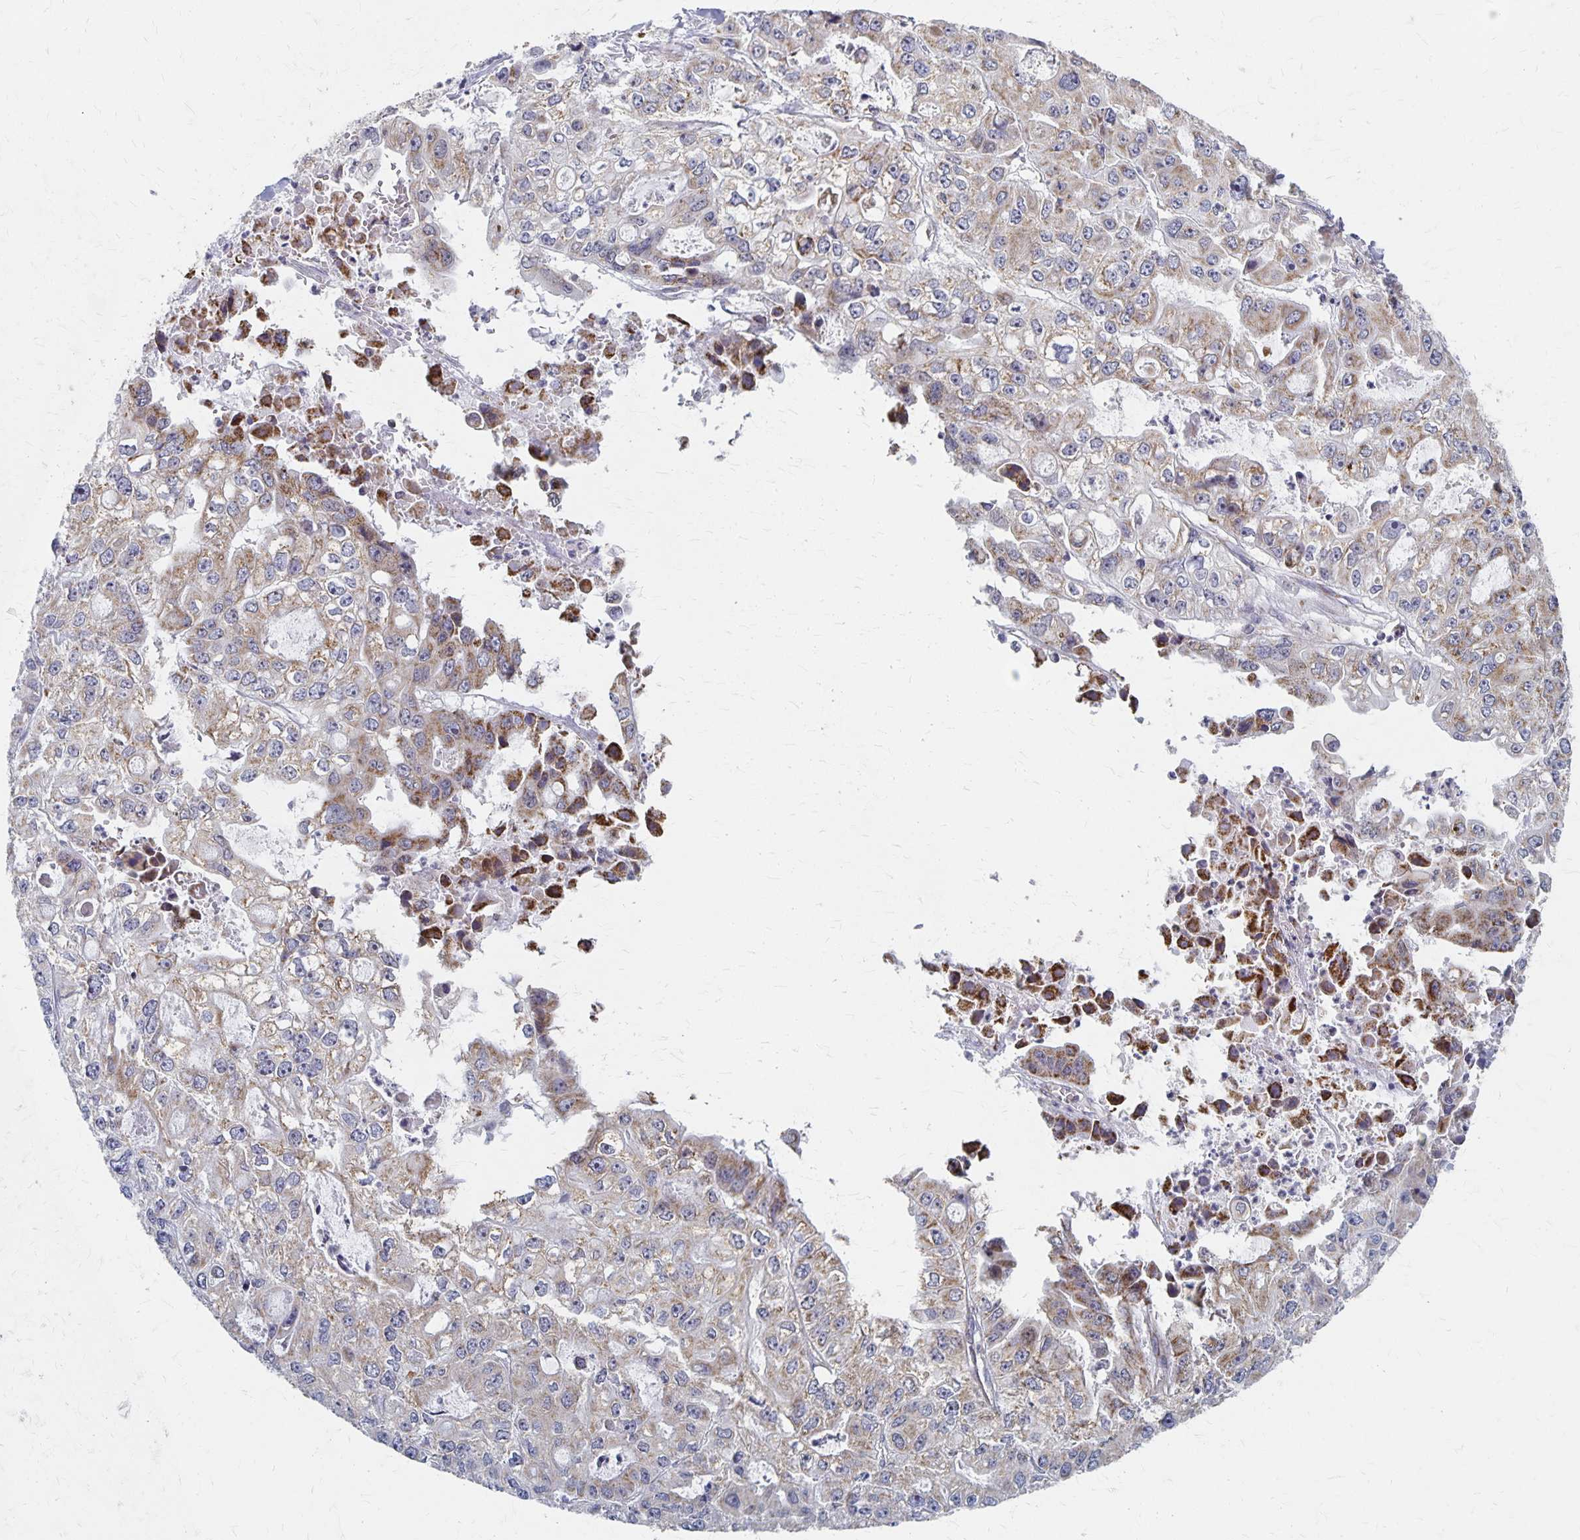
{"staining": {"intensity": "moderate", "quantity": ">75%", "location": "cytoplasmic/membranous"}, "tissue": "ovarian cancer", "cell_type": "Tumor cells", "image_type": "cancer", "snomed": [{"axis": "morphology", "description": "Cystadenocarcinoma, serous, NOS"}, {"axis": "topography", "description": "Ovary"}], "caption": "Ovarian serous cystadenocarcinoma stained with DAB (3,3'-diaminobenzidine) immunohistochemistry displays medium levels of moderate cytoplasmic/membranous expression in about >75% of tumor cells. The staining was performed using DAB (3,3'-diaminobenzidine), with brown indicating positive protein expression. Nuclei are stained blue with hematoxylin.", "gene": "DYRK4", "patient": {"sex": "female", "age": 56}}